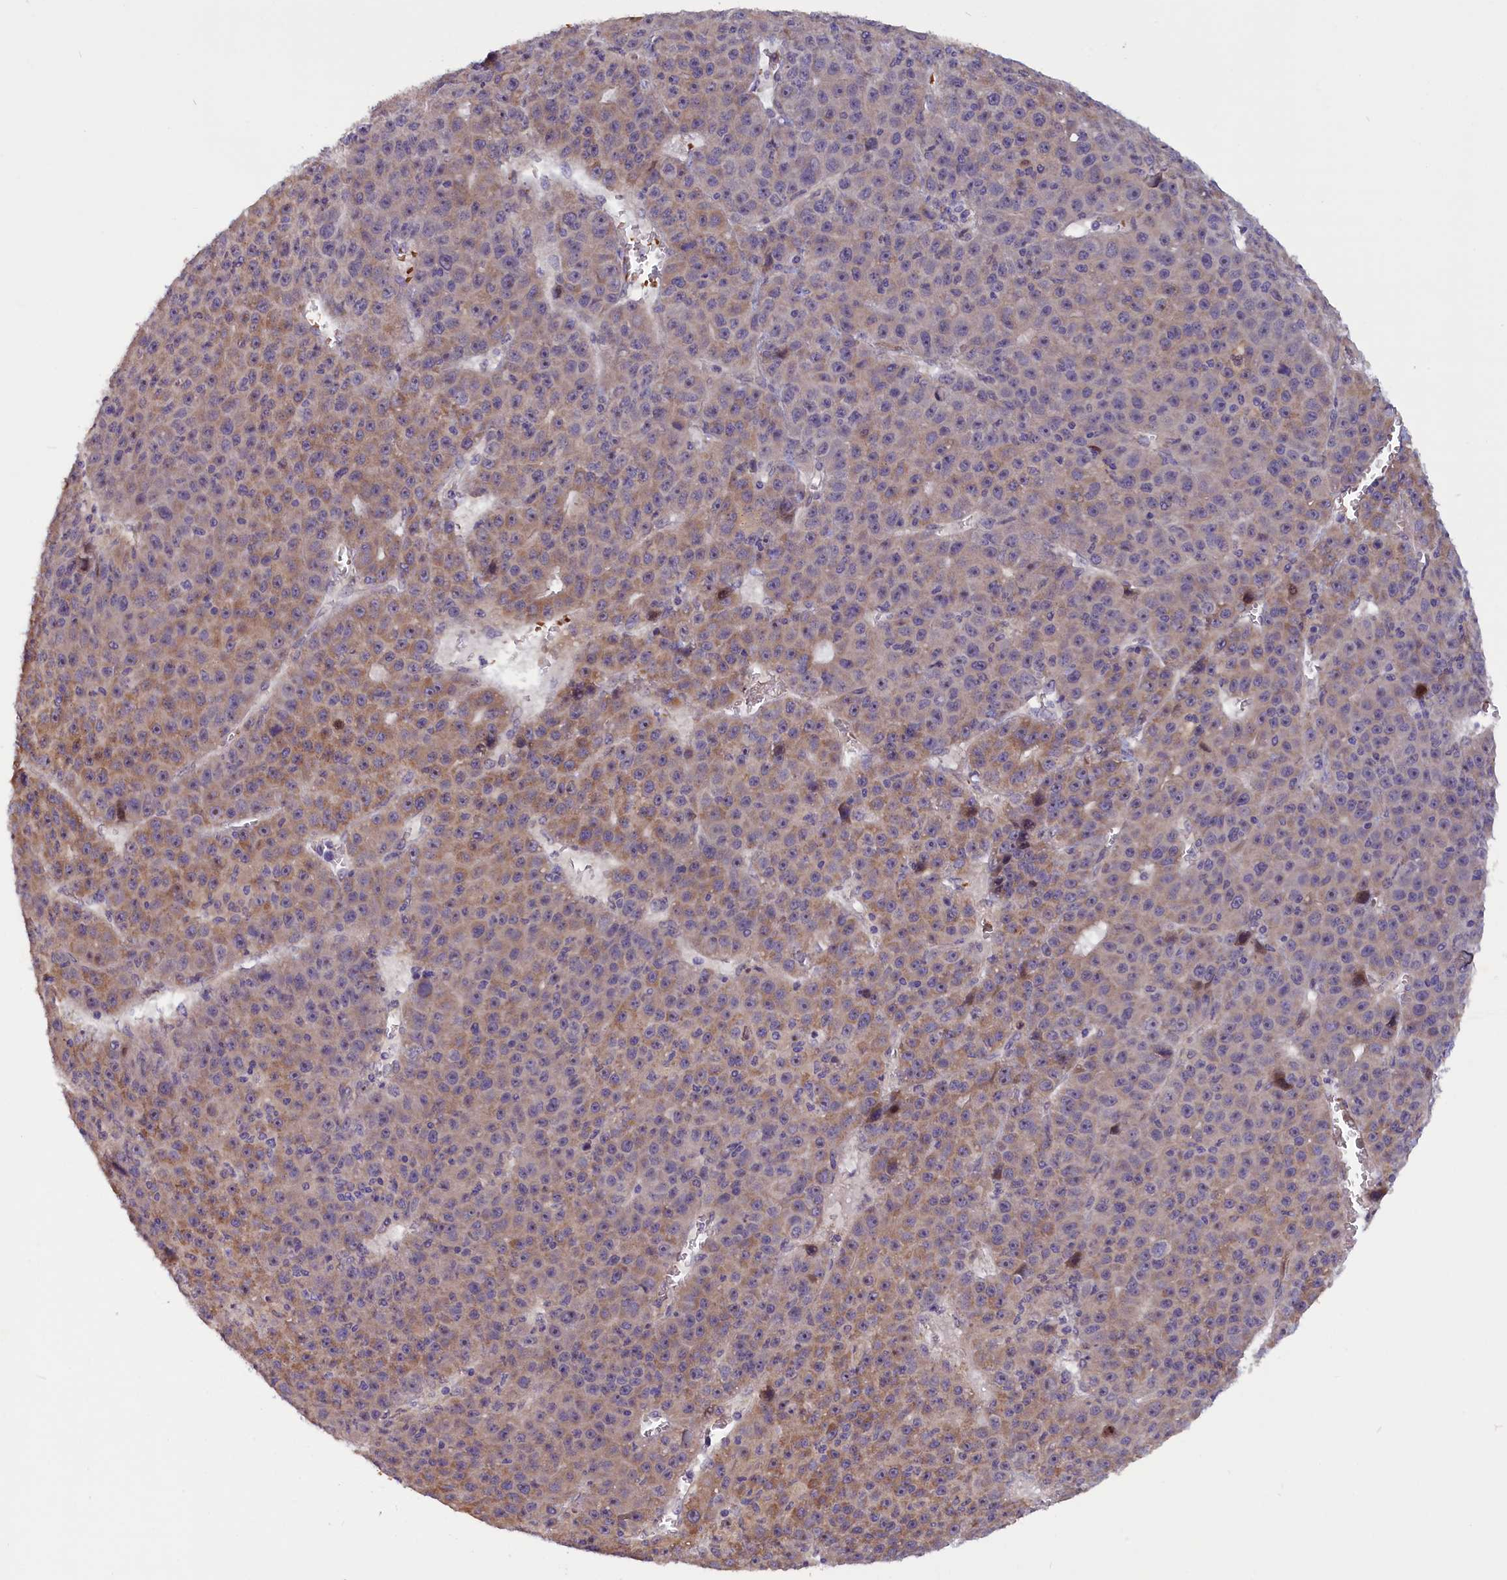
{"staining": {"intensity": "moderate", "quantity": "25%-75%", "location": "cytoplasmic/membranous"}, "tissue": "liver cancer", "cell_type": "Tumor cells", "image_type": "cancer", "snomed": [{"axis": "morphology", "description": "Carcinoma, Hepatocellular, NOS"}, {"axis": "topography", "description": "Liver"}], "caption": "This image reveals immunohistochemistry staining of liver hepatocellular carcinoma, with medium moderate cytoplasmic/membranous staining in about 25%-75% of tumor cells.", "gene": "CCDC9B", "patient": {"sex": "female", "age": 53}}